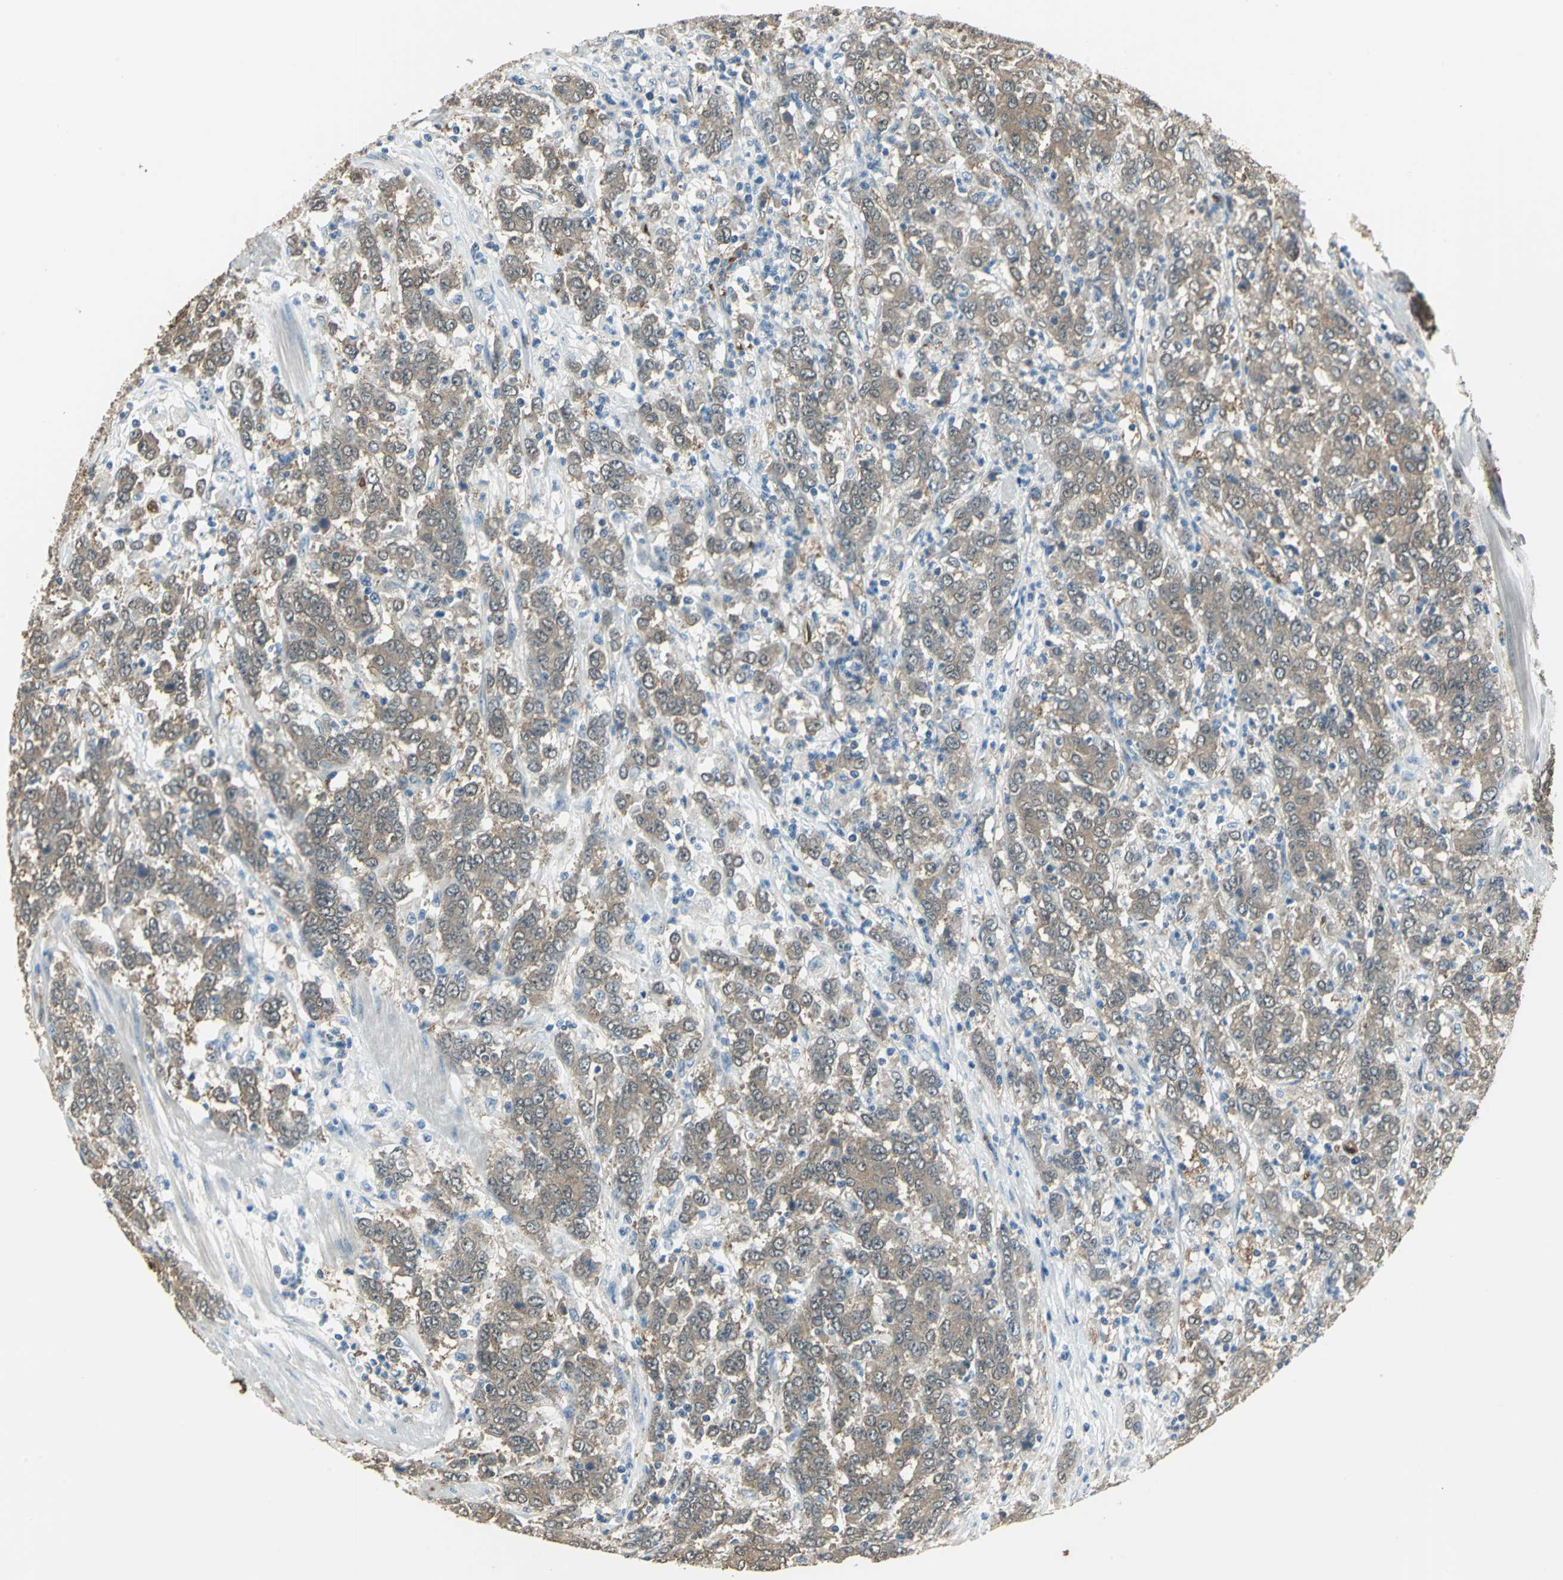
{"staining": {"intensity": "weak", "quantity": ">75%", "location": "cytoplasmic/membranous"}, "tissue": "stomach cancer", "cell_type": "Tumor cells", "image_type": "cancer", "snomed": [{"axis": "morphology", "description": "Adenocarcinoma, NOS"}, {"axis": "topography", "description": "Stomach, lower"}], "caption": "Immunohistochemistry of human stomach adenocarcinoma reveals low levels of weak cytoplasmic/membranous staining in about >75% of tumor cells.", "gene": "DDAH1", "patient": {"sex": "female", "age": 71}}